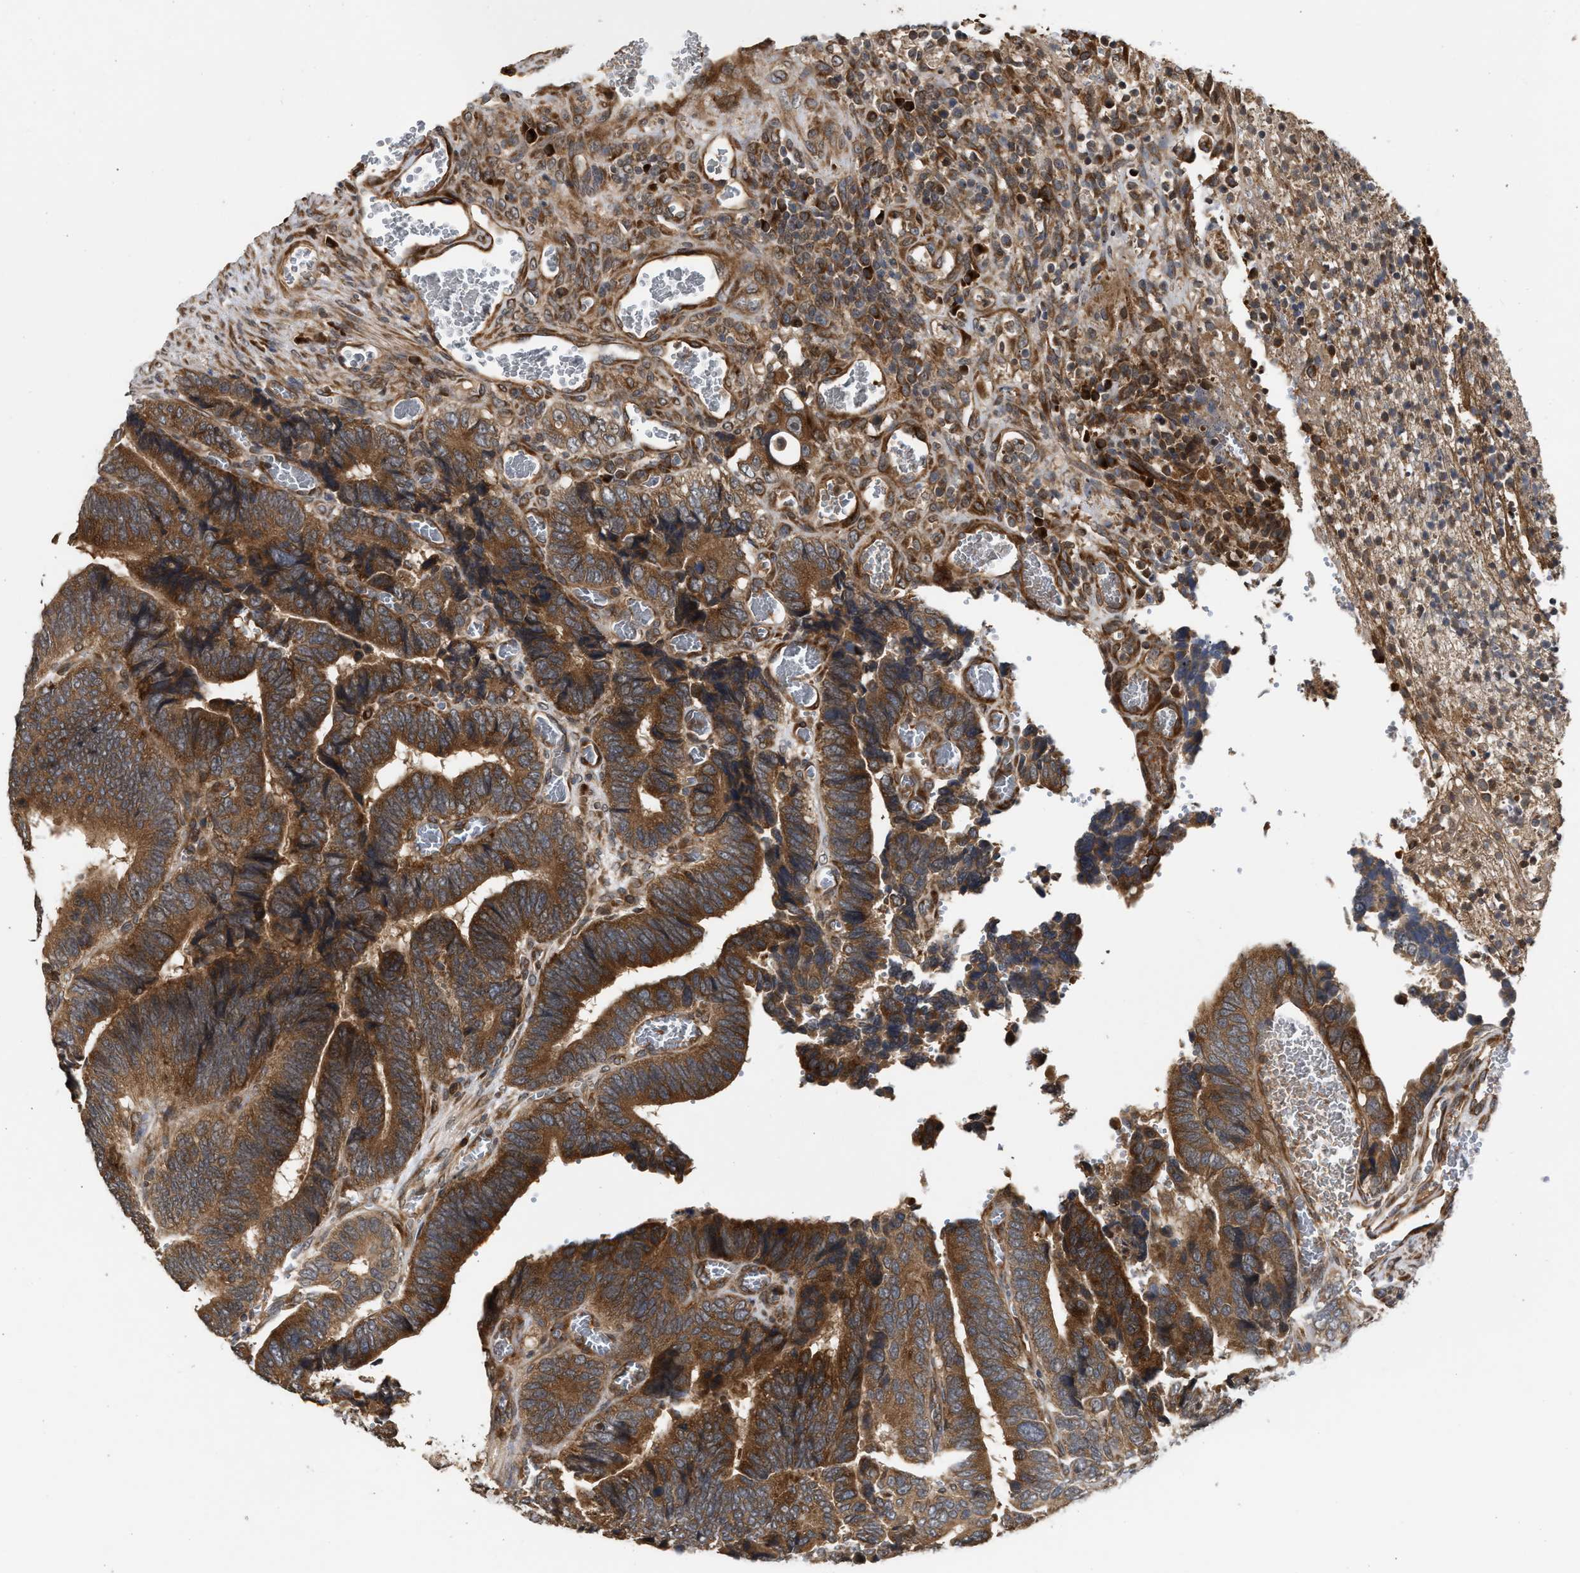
{"staining": {"intensity": "strong", "quantity": ">75%", "location": "cytoplasmic/membranous"}, "tissue": "colorectal cancer", "cell_type": "Tumor cells", "image_type": "cancer", "snomed": [{"axis": "morphology", "description": "Adenocarcinoma, NOS"}, {"axis": "topography", "description": "Colon"}], "caption": "Colorectal cancer tissue demonstrates strong cytoplasmic/membranous staining in approximately >75% of tumor cells", "gene": "SAR1A", "patient": {"sex": "male", "age": 72}}